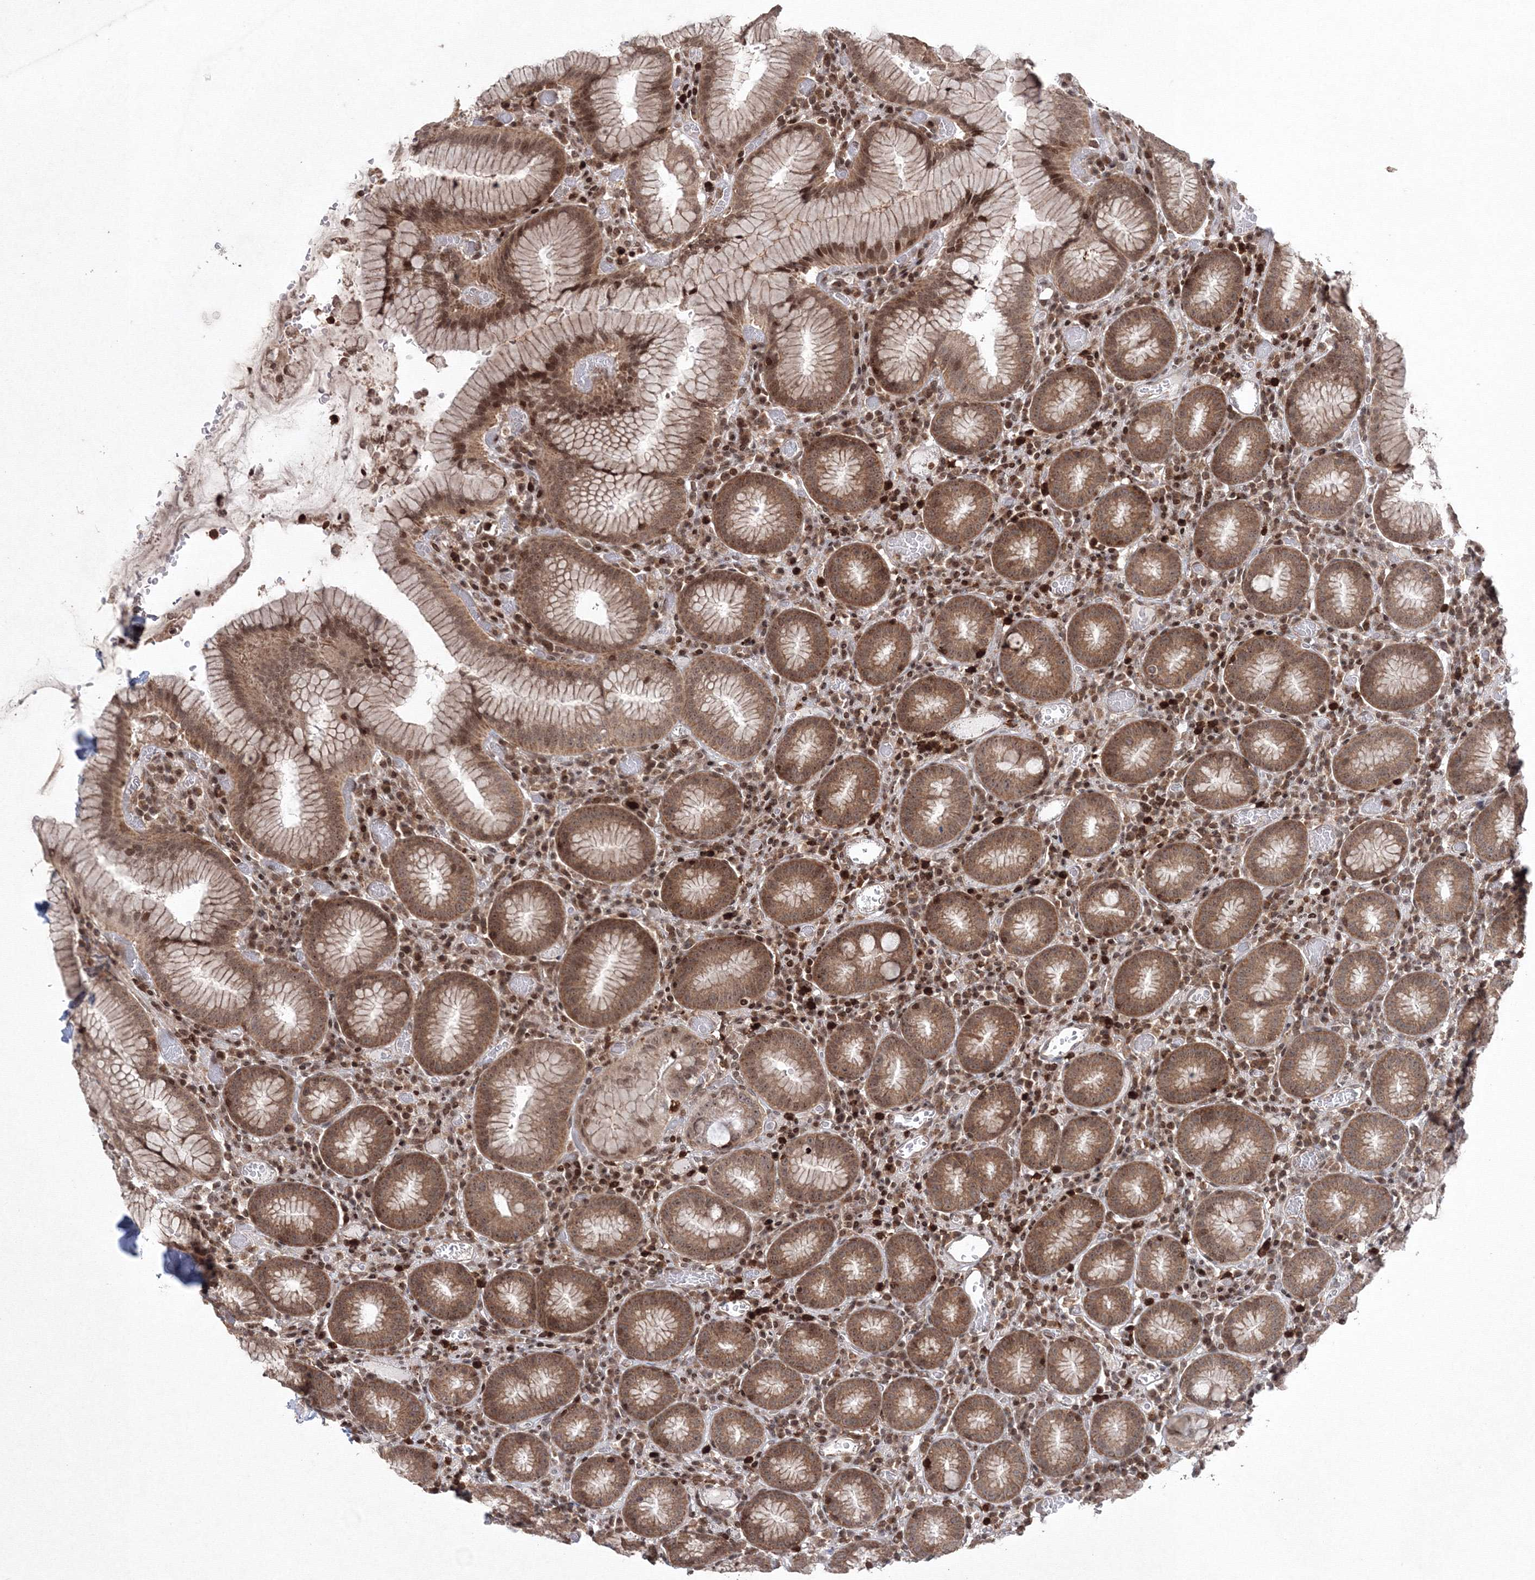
{"staining": {"intensity": "moderate", "quantity": ">75%", "location": "cytoplasmic/membranous,nuclear"}, "tissue": "stomach", "cell_type": "Glandular cells", "image_type": "normal", "snomed": [{"axis": "morphology", "description": "Normal tissue, NOS"}, {"axis": "topography", "description": "Stomach"}], "caption": "Glandular cells display medium levels of moderate cytoplasmic/membranous,nuclear staining in about >75% of cells in normal stomach. The protein of interest is shown in brown color, while the nuclei are stained blue.", "gene": "MKRN2", "patient": {"sex": "male", "age": 55}}